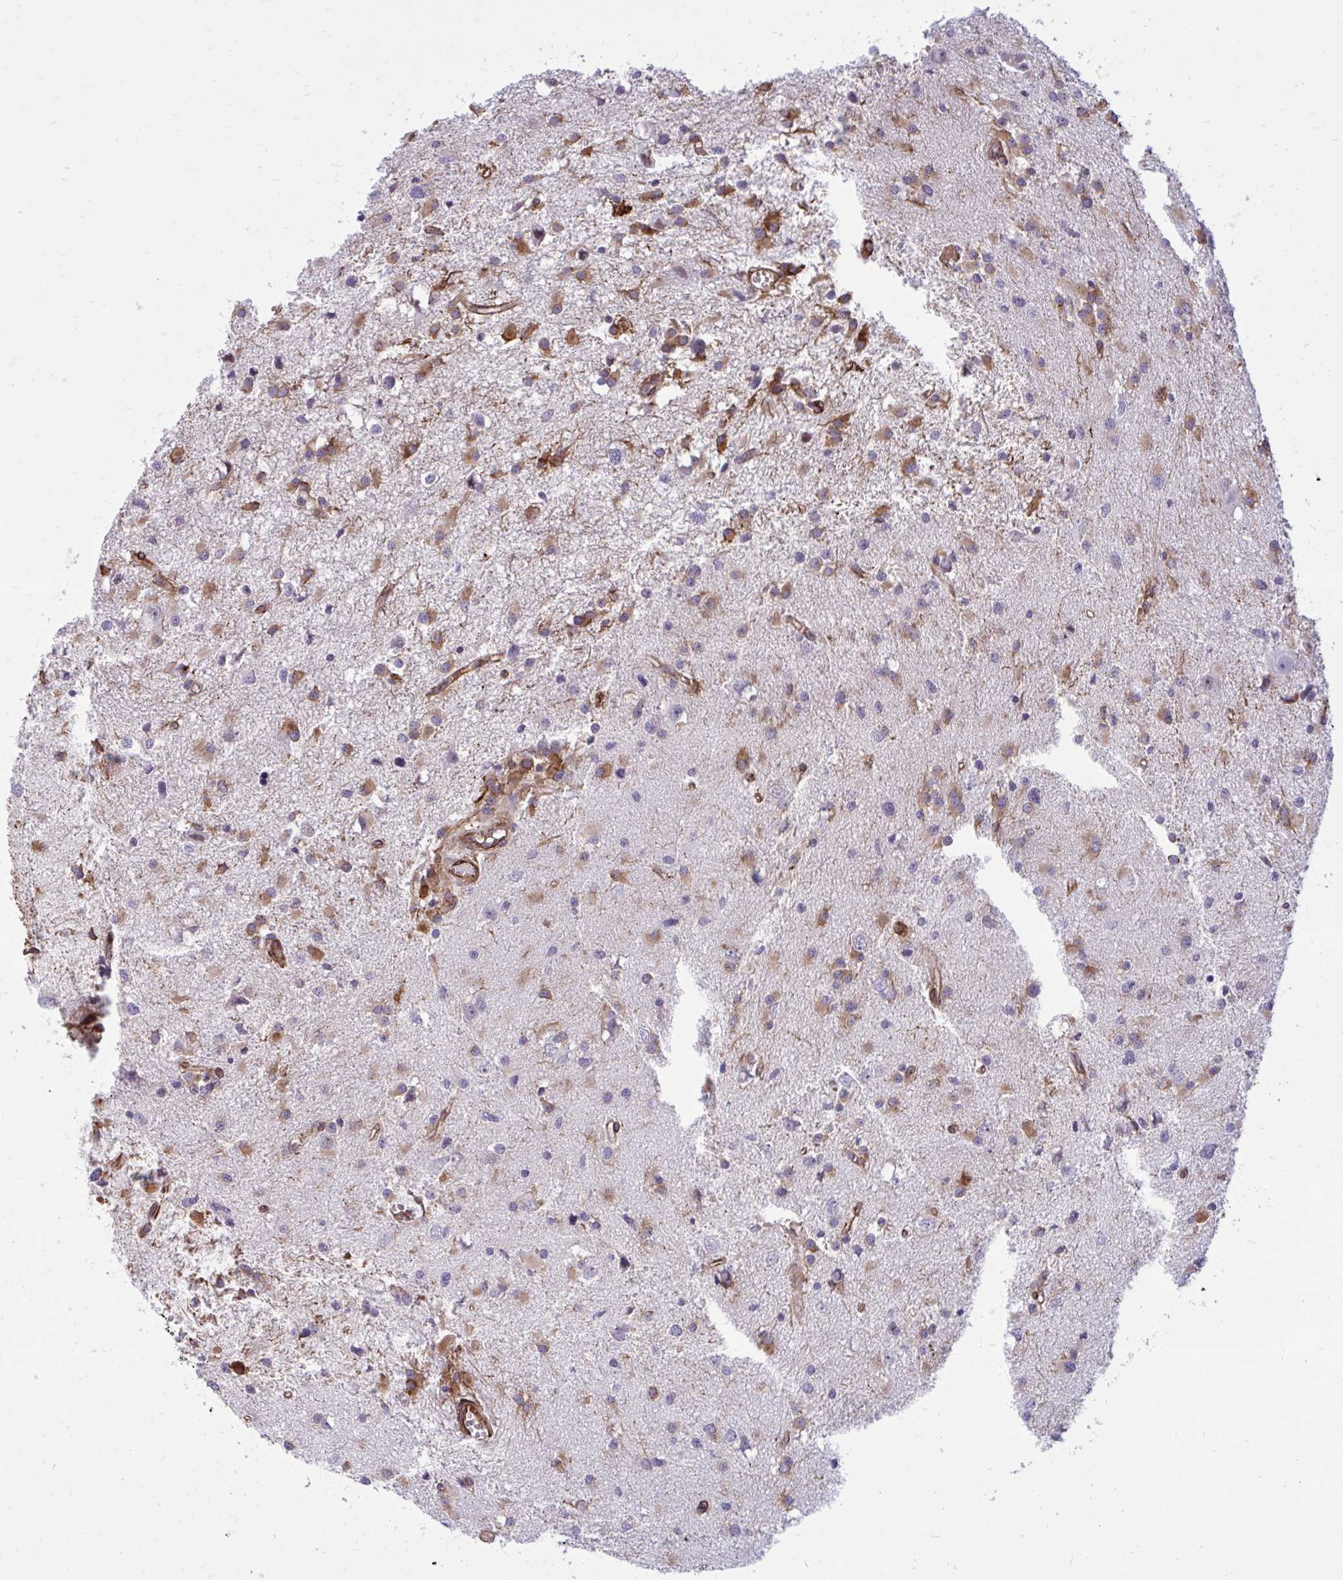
{"staining": {"intensity": "moderate", "quantity": "25%-75%", "location": "cytoplasmic/membranous"}, "tissue": "glioma", "cell_type": "Tumor cells", "image_type": "cancer", "snomed": [{"axis": "morphology", "description": "Glioma, malignant, High grade"}, {"axis": "topography", "description": "Brain"}], "caption": "Protein staining by immunohistochemistry (IHC) shows moderate cytoplasmic/membranous staining in about 25%-75% of tumor cells in high-grade glioma (malignant).", "gene": "BEND5", "patient": {"sex": "male", "age": 54}}